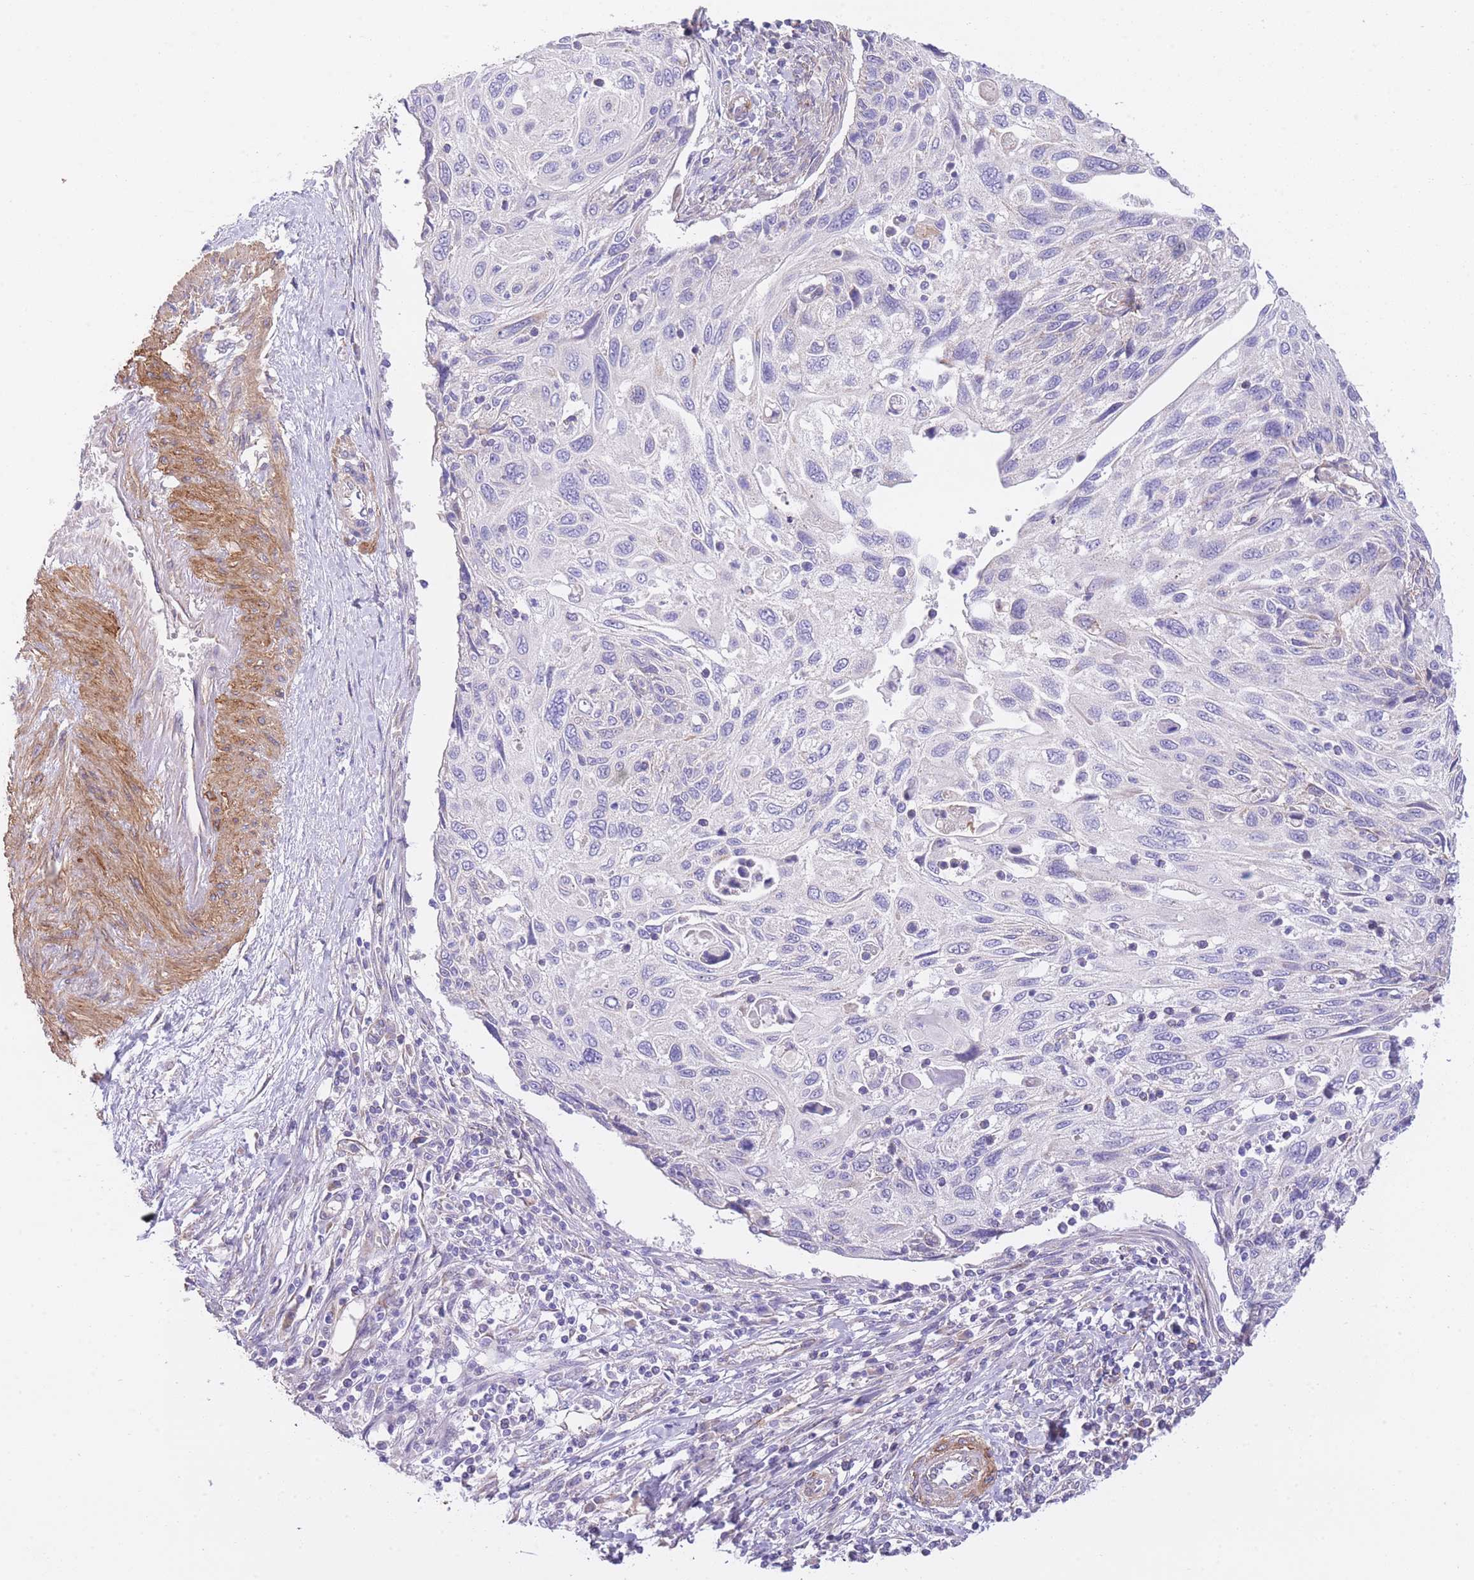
{"staining": {"intensity": "negative", "quantity": "none", "location": "none"}, "tissue": "cervical cancer", "cell_type": "Tumor cells", "image_type": "cancer", "snomed": [{"axis": "morphology", "description": "Squamous cell carcinoma, NOS"}, {"axis": "topography", "description": "Cervix"}], "caption": "This micrograph is of cervical cancer stained with immunohistochemistry (IHC) to label a protein in brown with the nuclei are counter-stained blue. There is no positivity in tumor cells.", "gene": "PGM1", "patient": {"sex": "female", "age": 70}}